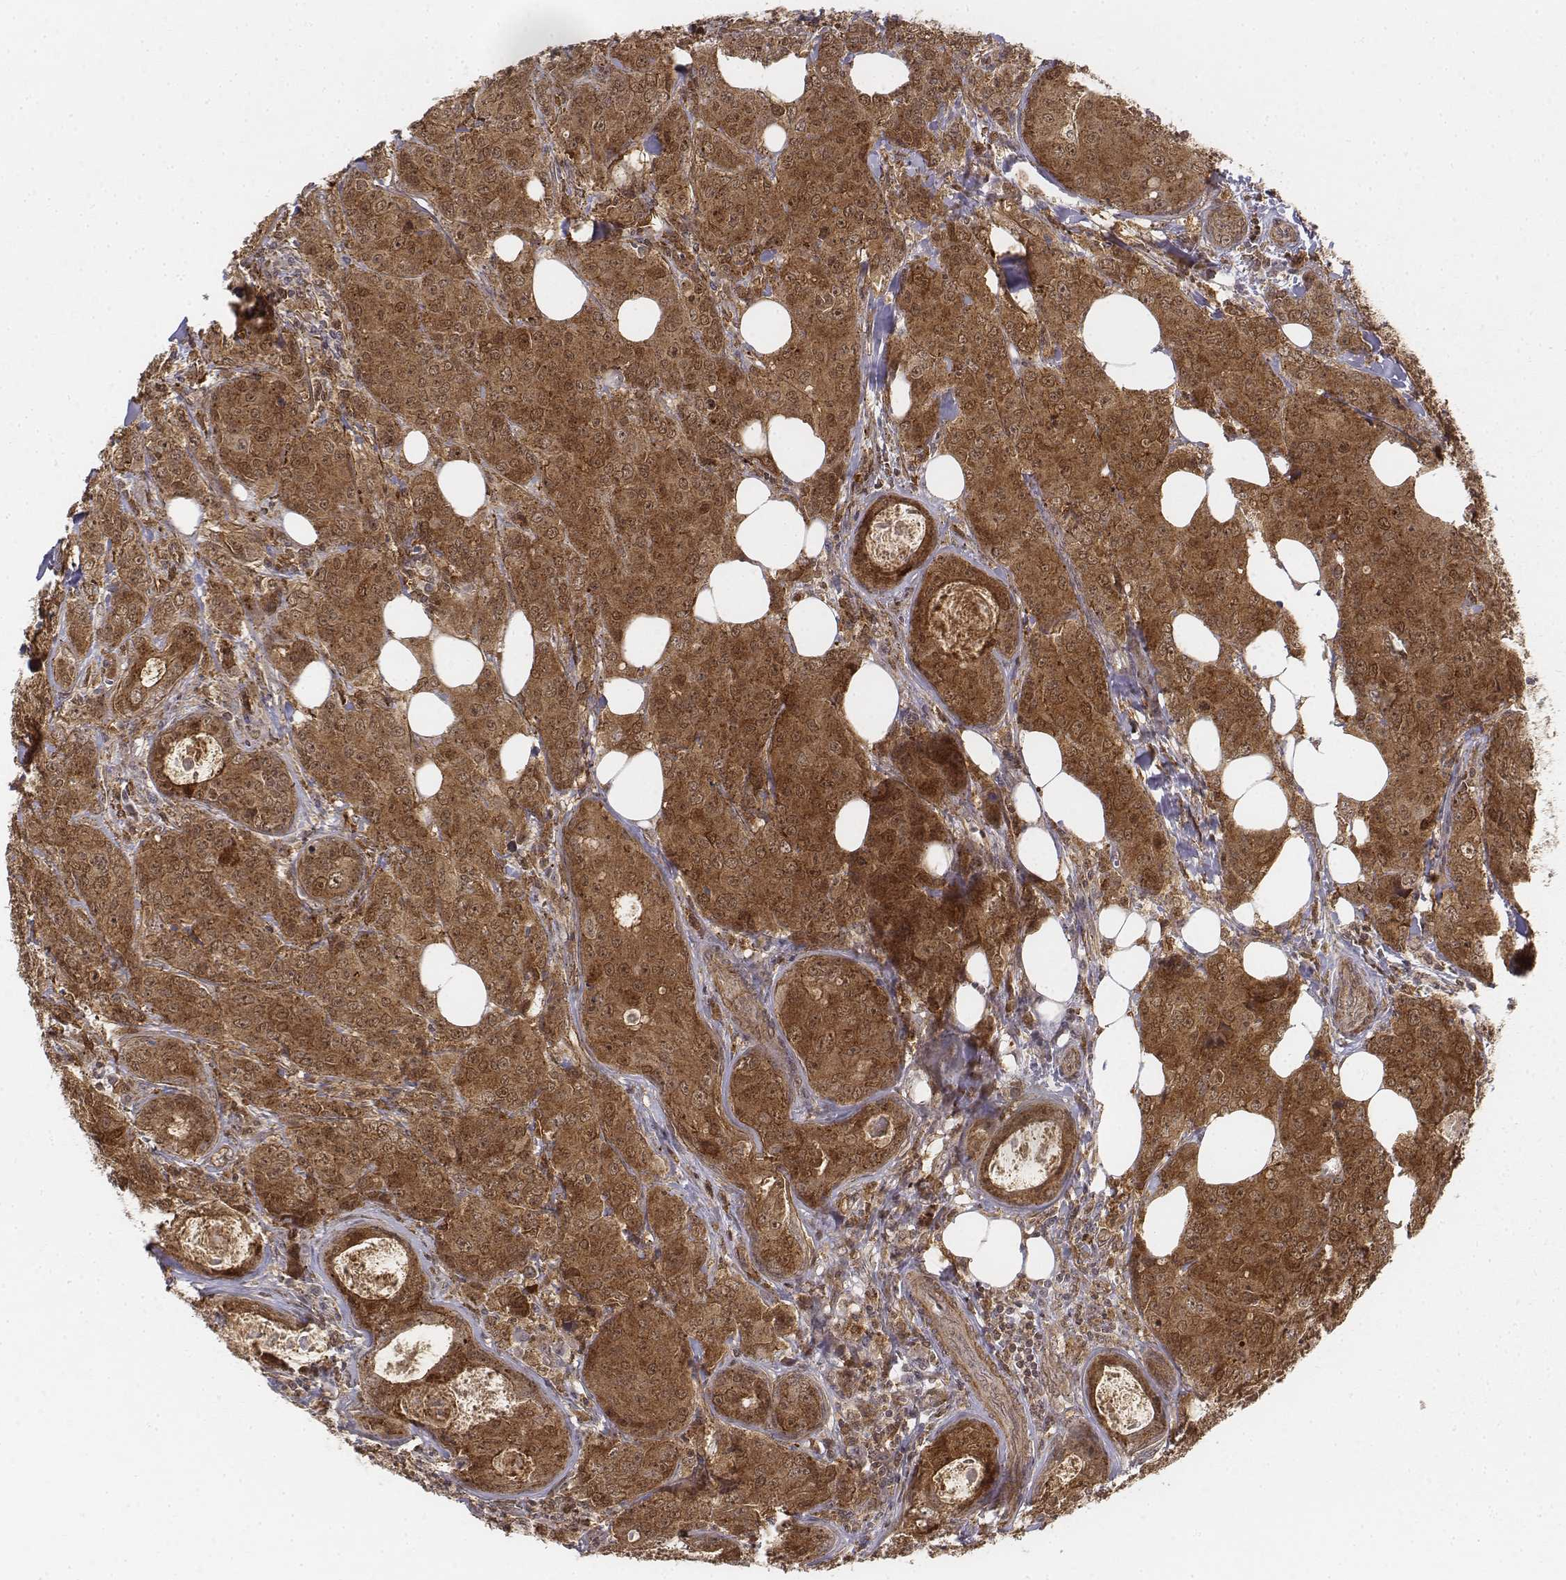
{"staining": {"intensity": "moderate", "quantity": ">75%", "location": "cytoplasmic/membranous,nuclear"}, "tissue": "breast cancer", "cell_type": "Tumor cells", "image_type": "cancer", "snomed": [{"axis": "morphology", "description": "Duct carcinoma"}, {"axis": "topography", "description": "Breast"}], "caption": "Human breast cancer stained with a brown dye demonstrates moderate cytoplasmic/membranous and nuclear positive staining in about >75% of tumor cells.", "gene": "ZFYVE19", "patient": {"sex": "female", "age": 43}}